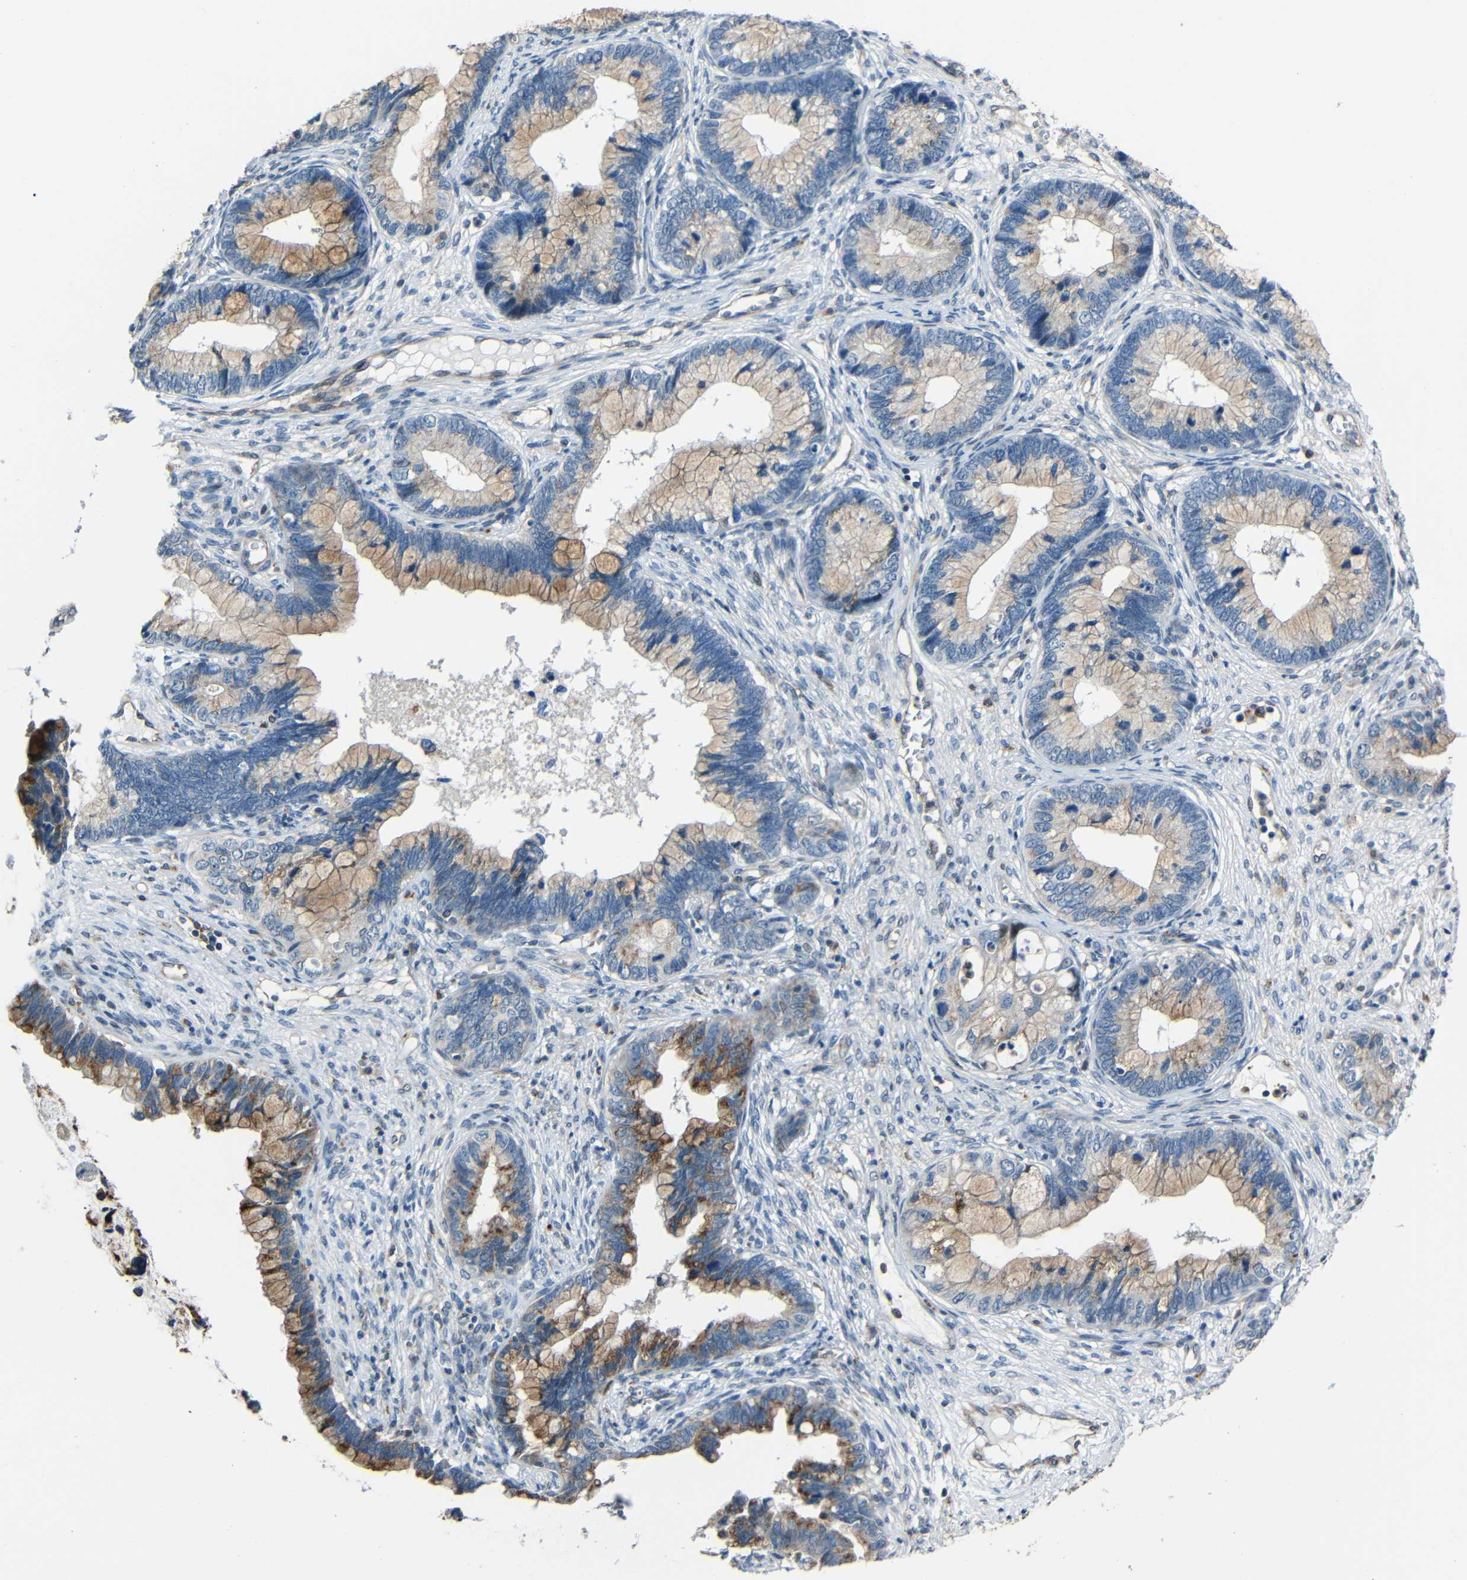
{"staining": {"intensity": "moderate", "quantity": ">75%", "location": "cytoplasmic/membranous"}, "tissue": "cervical cancer", "cell_type": "Tumor cells", "image_type": "cancer", "snomed": [{"axis": "morphology", "description": "Adenocarcinoma, NOS"}, {"axis": "topography", "description": "Cervix"}], "caption": "Immunohistochemical staining of human cervical adenocarcinoma exhibits moderate cytoplasmic/membranous protein expression in approximately >75% of tumor cells.", "gene": "DNAJC5", "patient": {"sex": "female", "age": 44}}